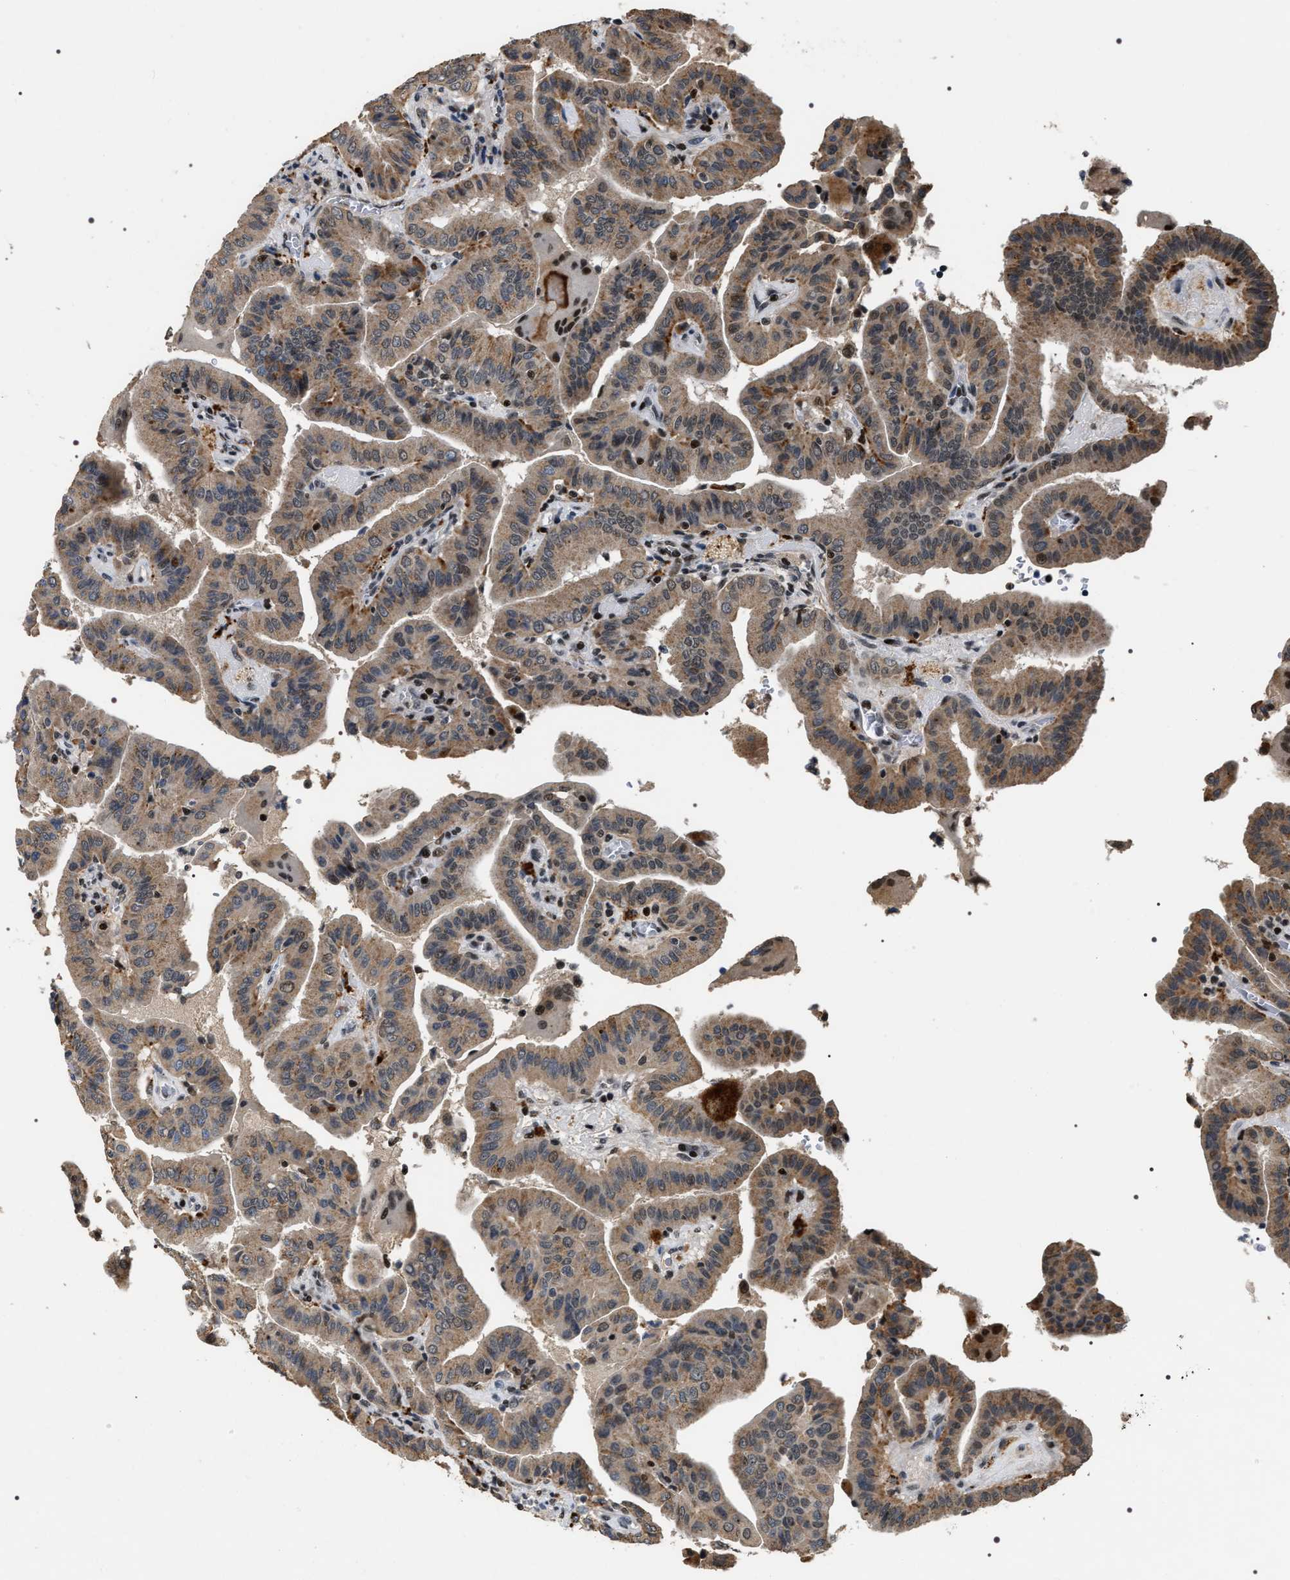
{"staining": {"intensity": "weak", "quantity": ">75%", "location": "cytoplasmic/membranous"}, "tissue": "thyroid cancer", "cell_type": "Tumor cells", "image_type": "cancer", "snomed": [{"axis": "morphology", "description": "Papillary adenocarcinoma, NOS"}, {"axis": "topography", "description": "Thyroid gland"}], "caption": "Immunohistochemical staining of human thyroid cancer (papillary adenocarcinoma) reveals low levels of weak cytoplasmic/membranous positivity in approximately >75% of tumor cells.", "gene": "C7orf25", "patient": {"sex": "male", "age": 33}}